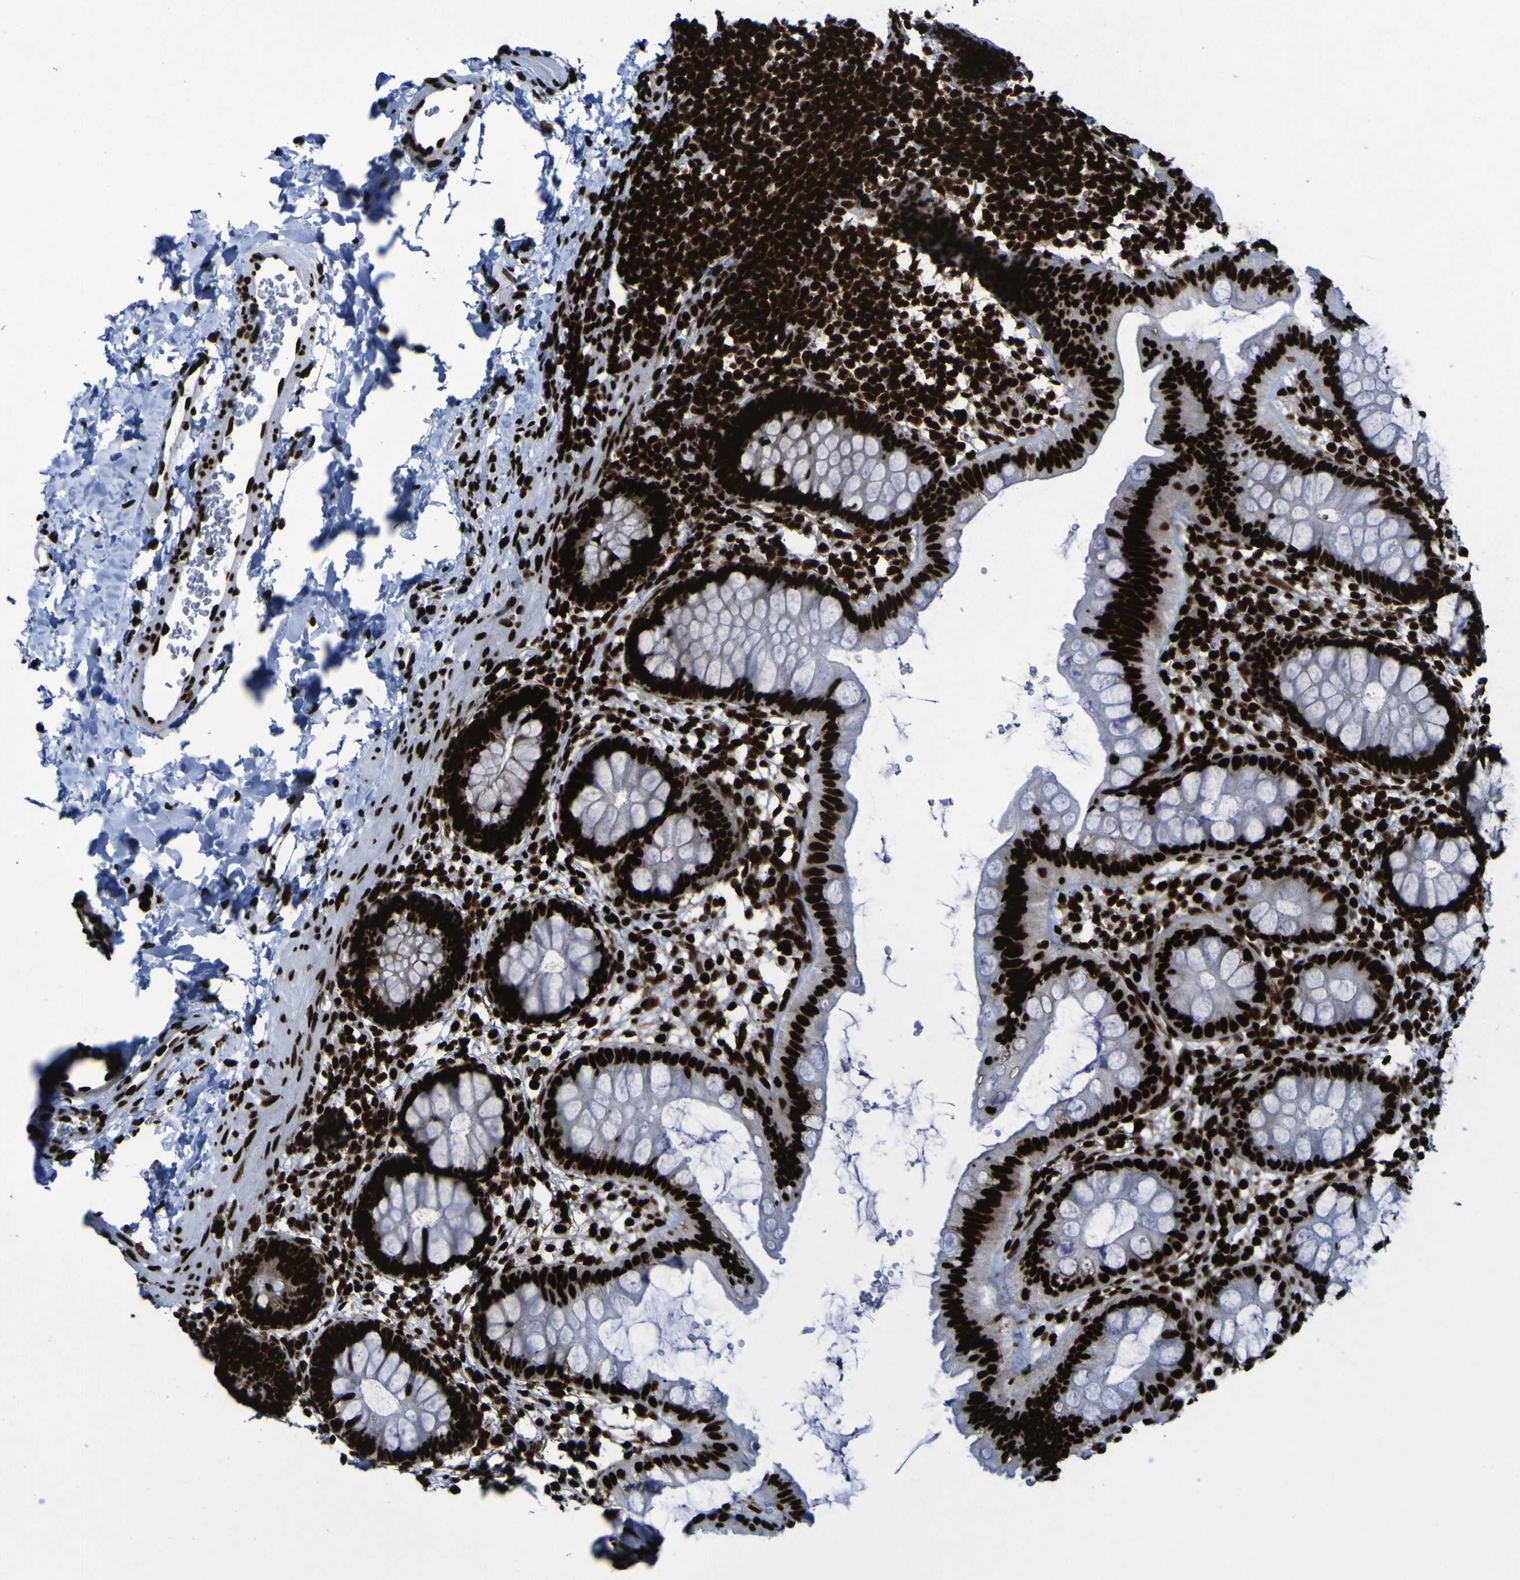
{"staining": {"intensity": "strong", "quantity": ">75%", "location": "nuclear"}, "tissue": "rectum", "cell_type": "Glandular cells", "image_type": "normal", "snomed": [{"axis": "morphology", "description": "Normal tissue, NOS"}, {"axis": "topography", "description": "Rectum"}], "caption": "A high amount of strong nuclear expression is identified in approximately >75% of glandular cells in benign rectum. (IHC, brightfield microscopy, high magnification).", "gene": "NPM1", "patient": {"sex": "female", "age": 24}}